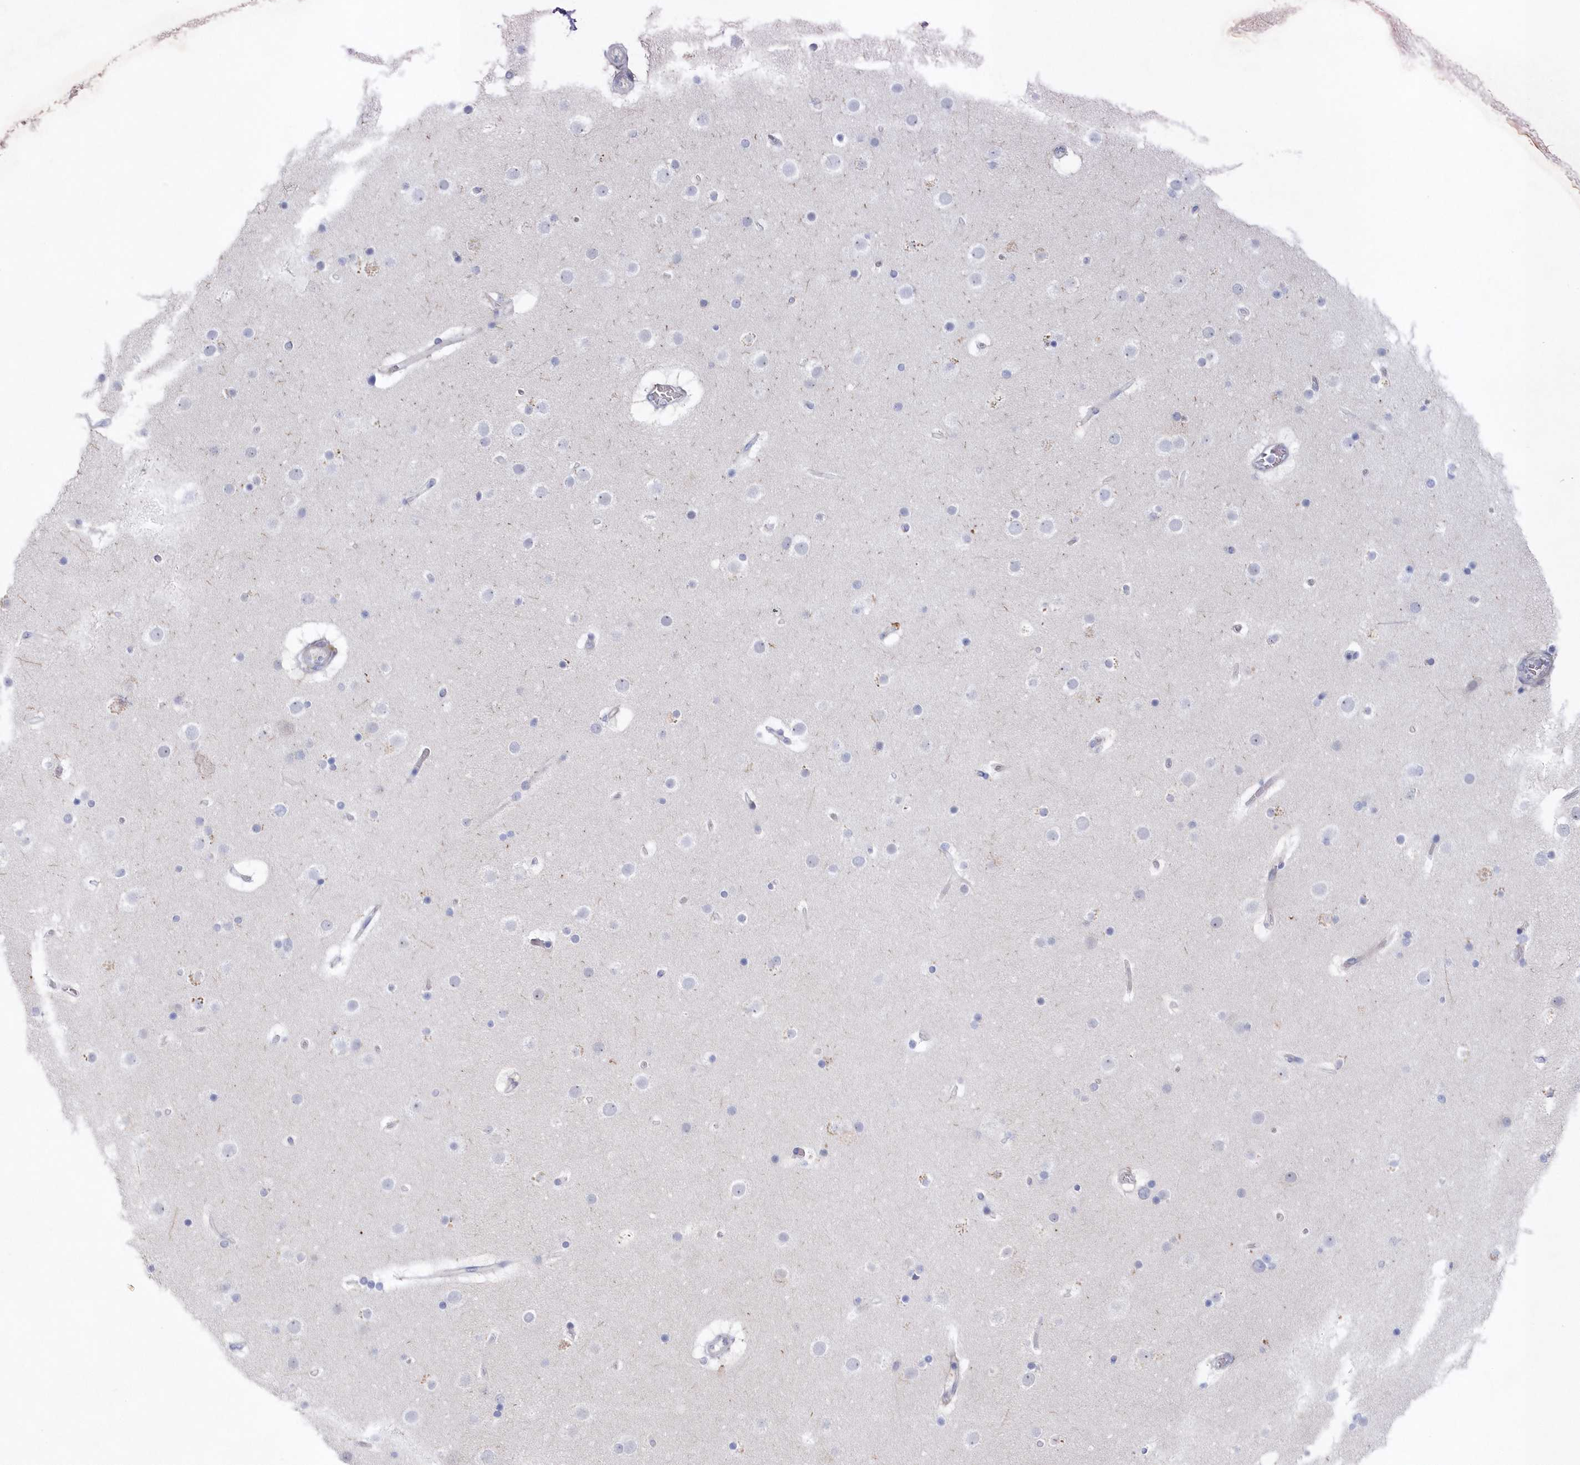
{"staining": {"intensity": "negative", "quantity": "none", "location": "none"}, "tissue": "cerebral cortex", "cell_type": "Endothelial cells", "image_type": "normal", "snomed": [{"axis": "morphology", "description": "Normal tissue, NOS"}, {"axis": "topography", "description": "Cerebral cortex"}], "caption": "Immunohistochemical staining of benign human cerebral cortex shows no significant expression in endothelial cells. (Immunohistochemistry, brightfield microscopy, high magnification).", "gene": "KIAA1586", "patient": {"sex": "male", "age": 57}}